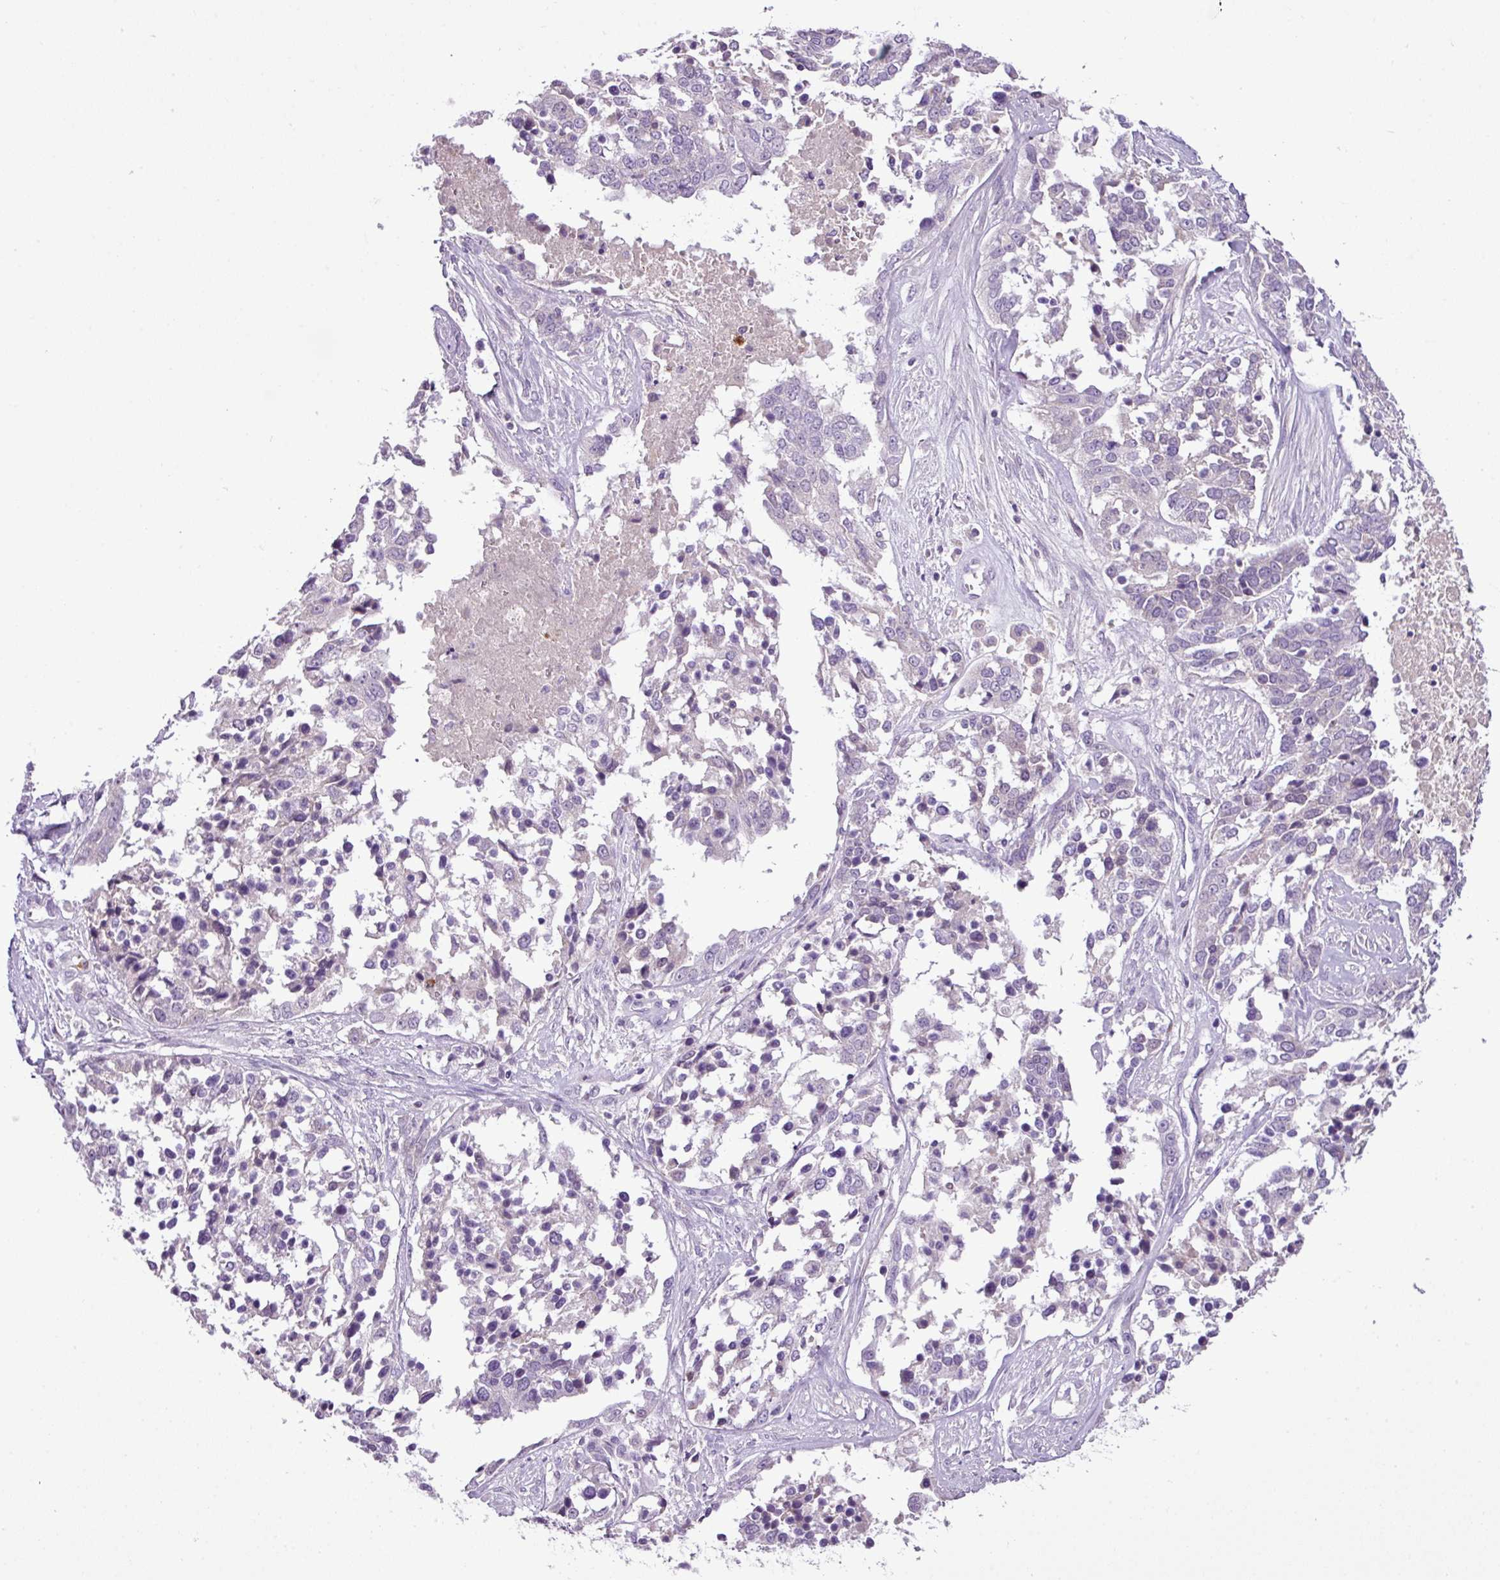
{"staining": {"intensity": "negative", "quantity": "none", "location": "none"}, "tissue": "ovarian cancer", "cell_type": "Tumor cells", "image_type": "cancer", "snomed": [{"axis": "morphology", "description": "Cystadenocarcinoma, serous, NOS"}, {"axis": "topography", "description": "Ovary"}], "caption": "Tumor cells show no significant staining in ovarian serous cystadenocarcinoma.", "gene": "HTR3E", "patient": {"sex": "female", "age": 44}}